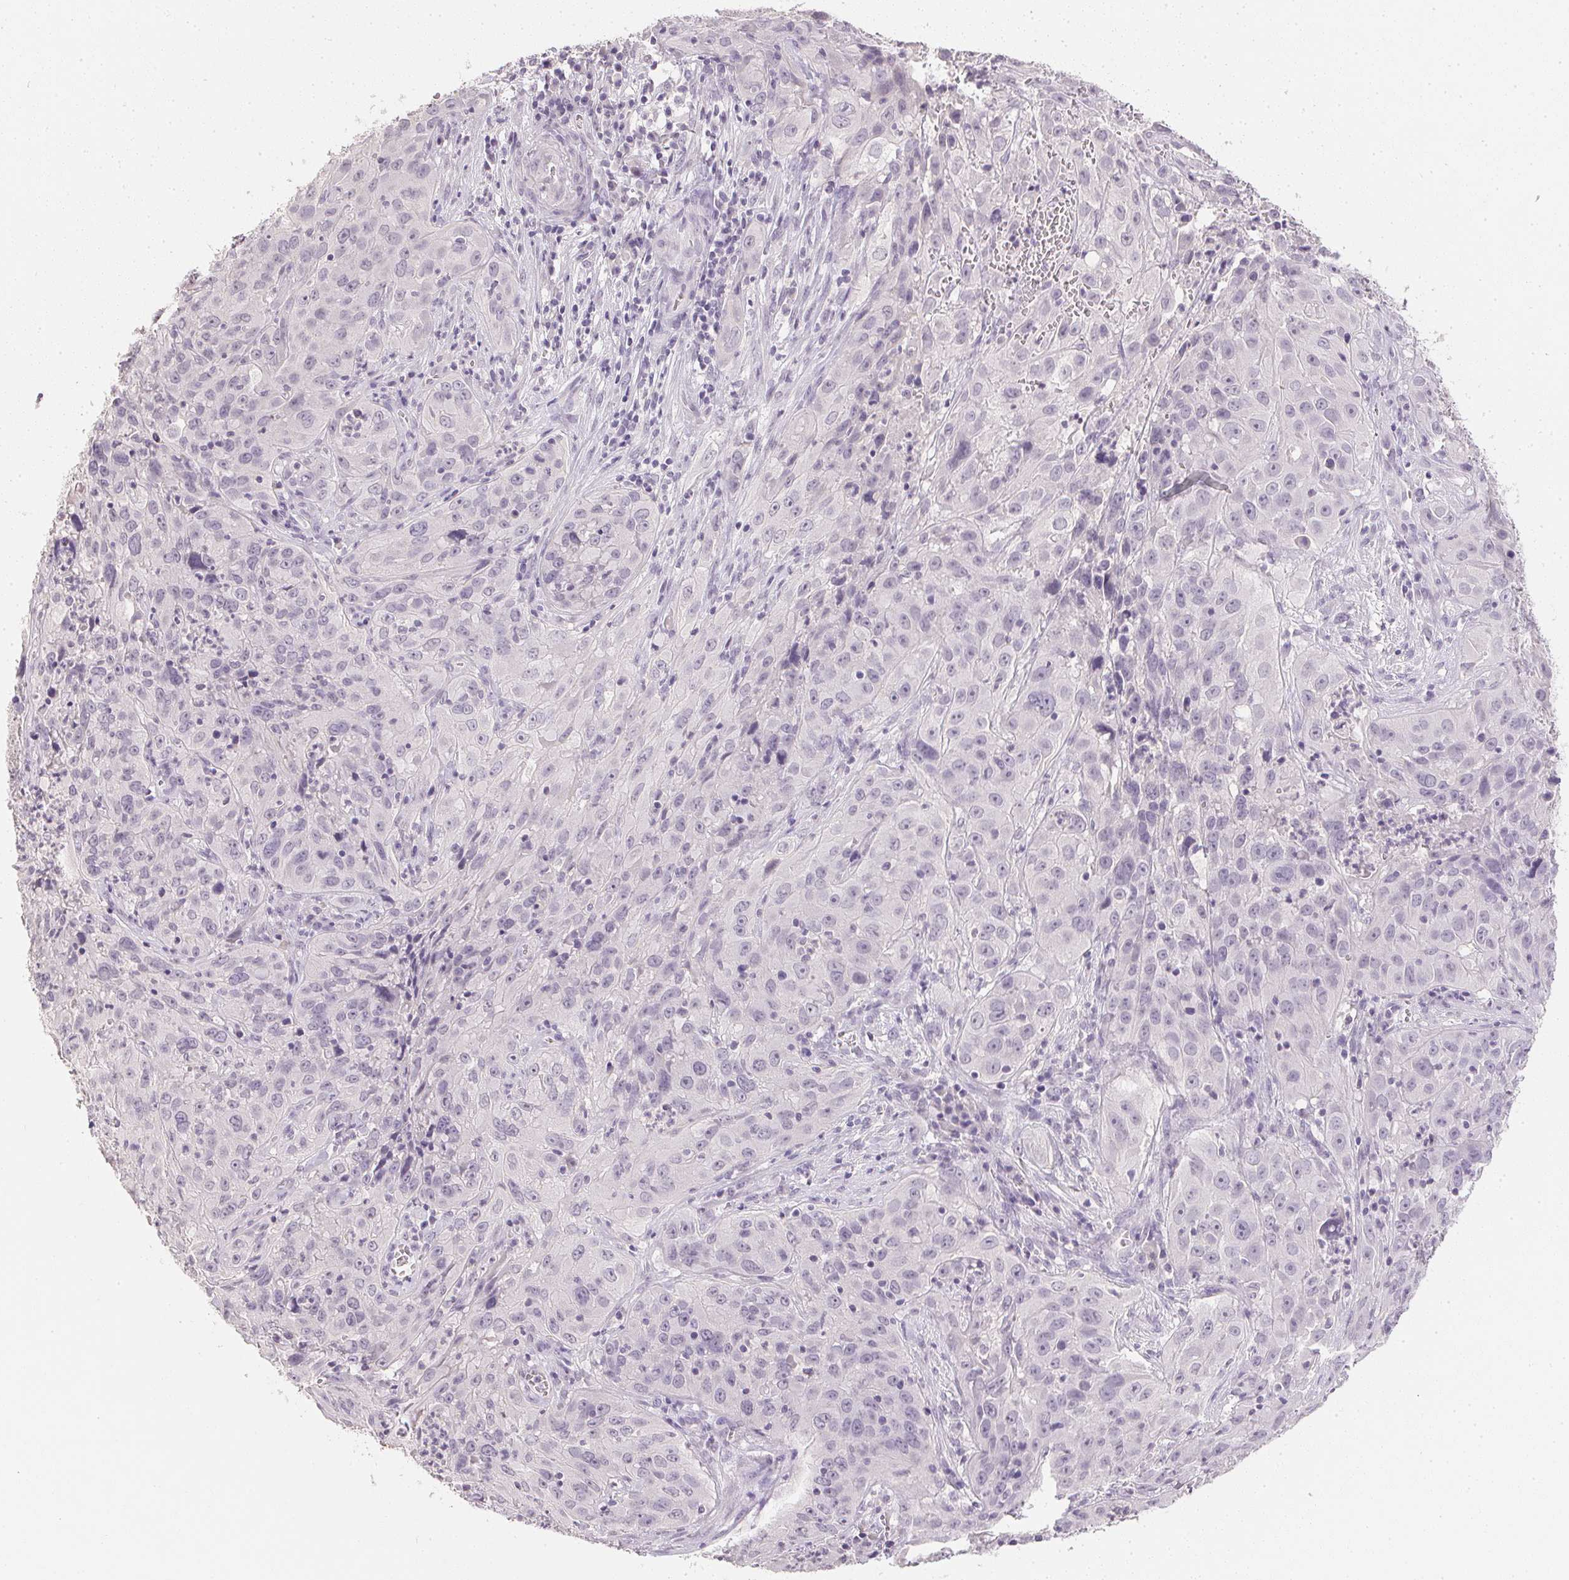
{"staining": {"intensity": "negative", "quantity": "none", "location": "none"}, "tissue": "cervical cancer", "cell_type": "Tumor cells", "image_type": "cancer", "snomed": [{"axis": "morphology", "description": "Squamous cell carcinoma, NOS"}, {"axis": "topography", "description": "Cervix"}], "caption": "IHC image of neoplastic tissue: human squamous cell carcinoma (cervical) stained with DAB reveals no significant protein positivity in tumor cells. The staining was performed using DAB (3,3'-diaminobenzidine) to visualize the protein expression in brown, while the nuclei were stained in blue with hematoxylin (Magnification: 20x).", "gene": "PPY", "patient": {"sex": "female", "age": 32}}